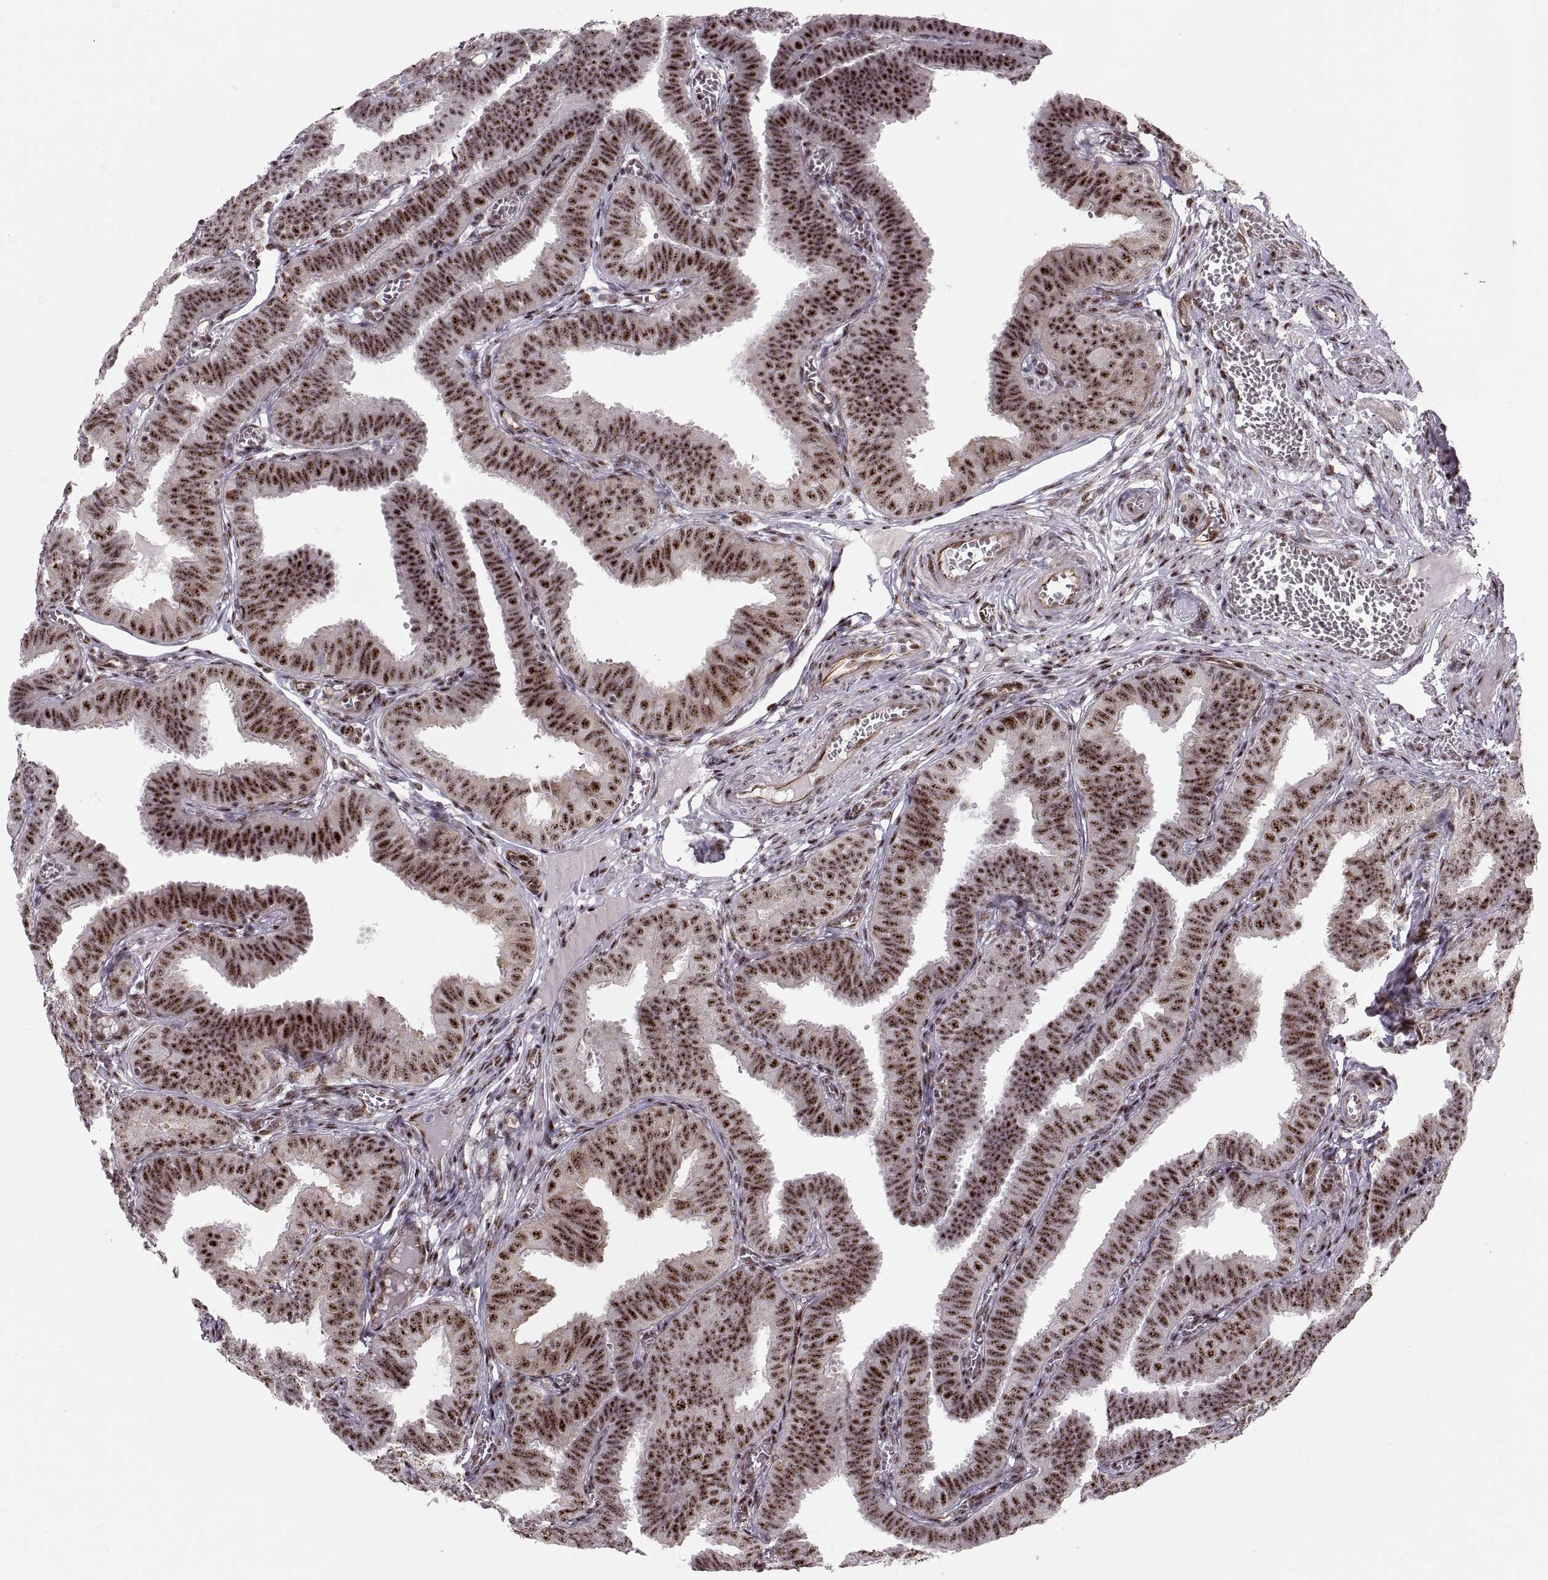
{"staining": {"intensity": "strong", "quantity": ">75%", "location": "nuclear"}, "tissue": "fallopian tube", "cell_type": "Glandular cells", "image_type": "normal", "snomed": [{"axis": "morphology", "description": "Normal tissue, NOS"}, {"axis": "topography", "description": "Fallopian tube"}], "caption": "IHC photomicrograph of unremarkable human fallopian tube stained for a protein (brown), which reveals high levels of strong nuclear expression in approximately >75% of glandular cells.", "gene": "ZCCHC17", "patient": {"sex": "female", "age": 25}}